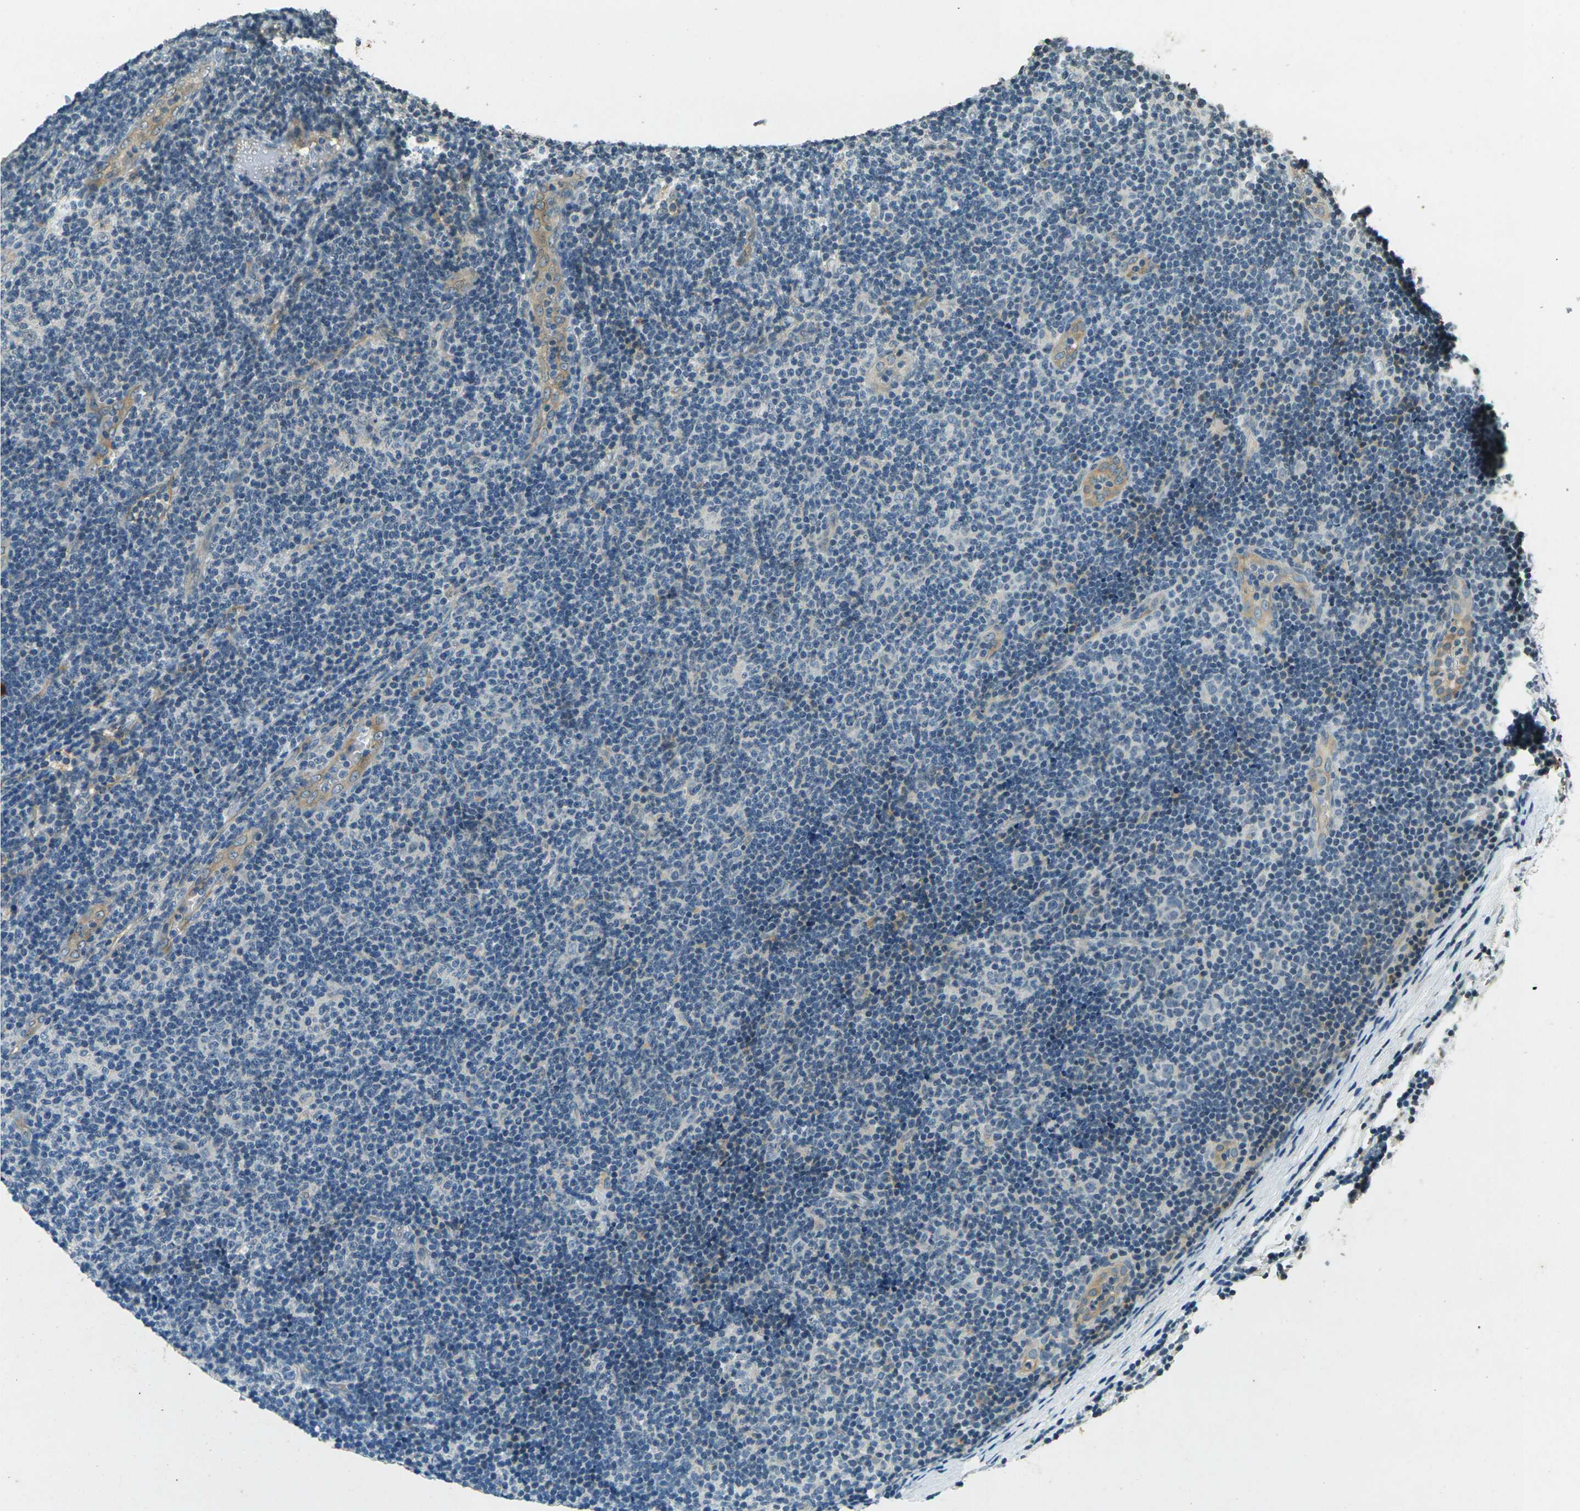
{"staining": {"intensity": "negative", "quantity": "none", "location": "none"}, "tissue": "lymphoma", "cell_type": "Tumor cells", "image_type": "cancer", "snomed": [{"axis": "morphology", "description": "Malignant lymphoma, non-Hodgkin's type, Low grade"}, {"axis": "topography", "description": "Lymph node"}], "caption": "Immunohistochemical staining of human low-grade malignant lymphoma, non-Hodgkin's type displays no significant positivity in tumor cells. (DAB (3,3'-diaminobenzidine) immunohistochemistry with hematoxylin counter stain).", "gene": "PDE2A", "patient": {"sex": "male", "age": 83}}